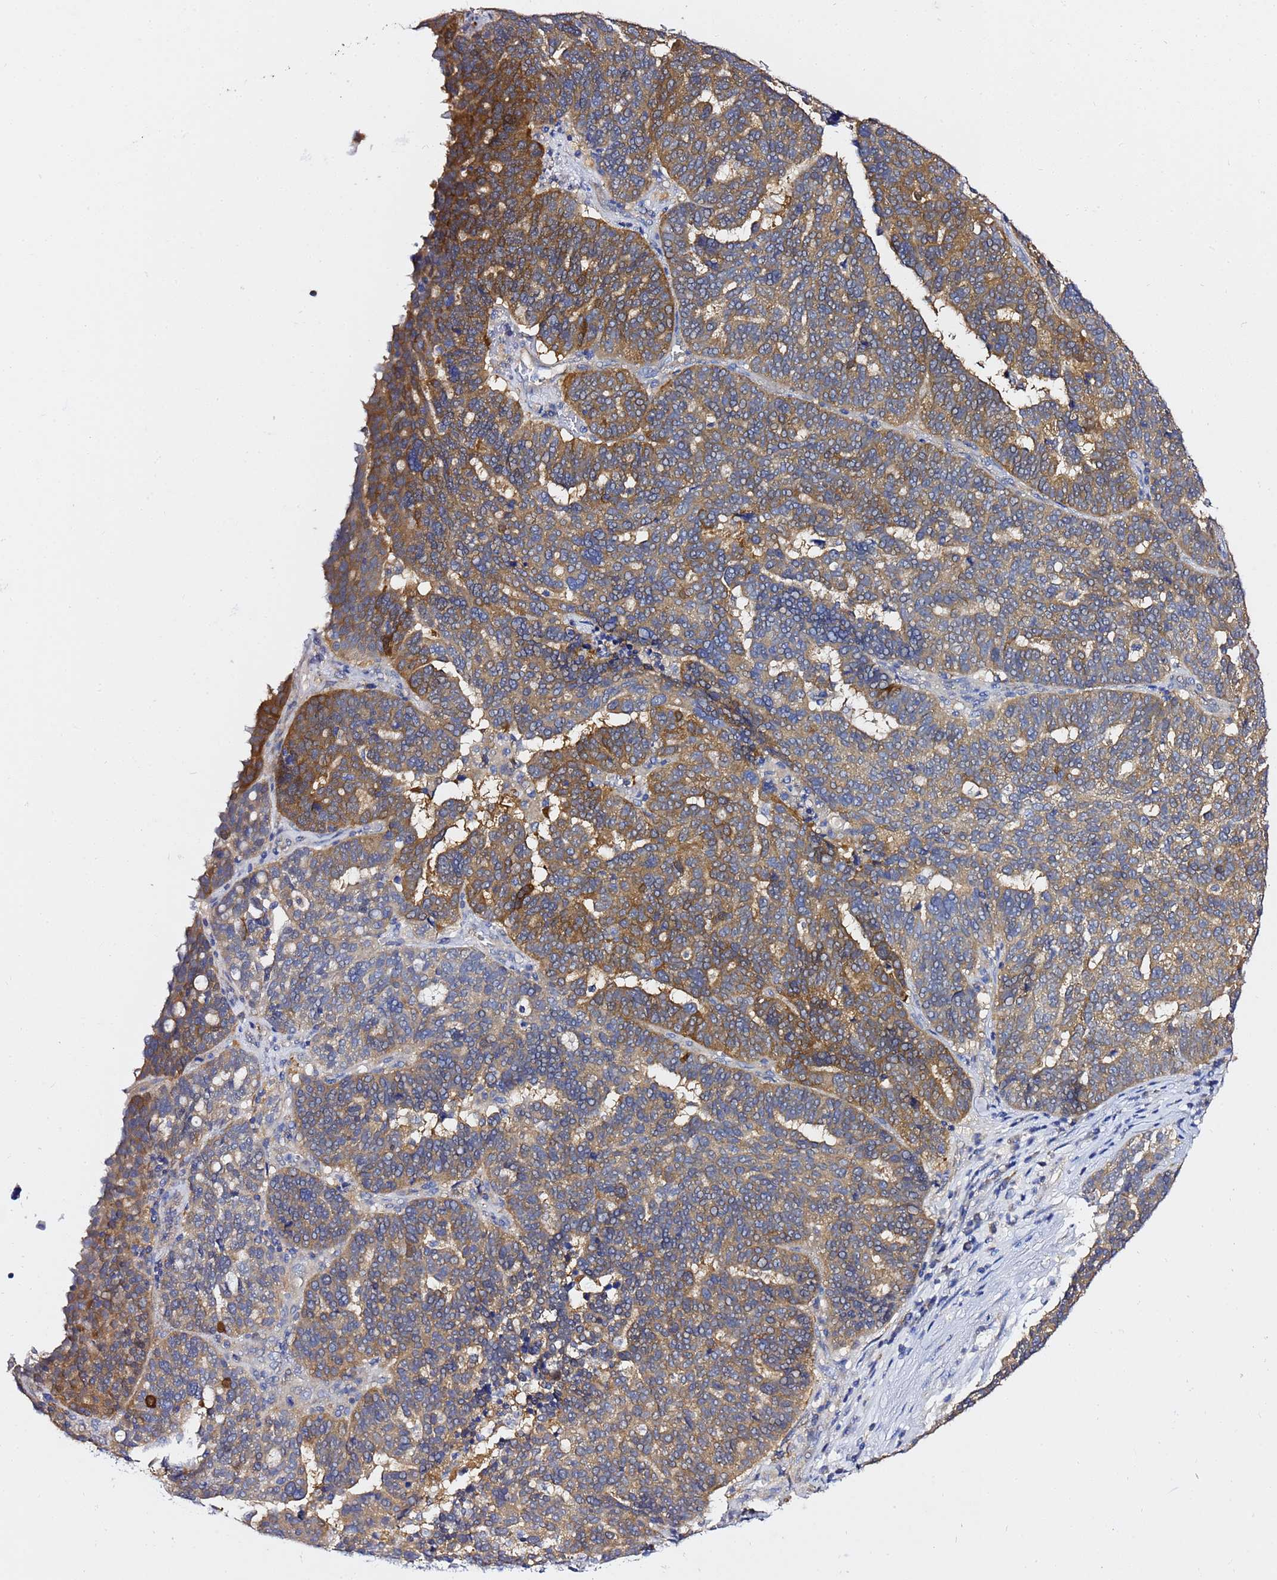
{"staining": {"intensity": "moderate", "quantity": ">75%", "location": "cytoplasmic/membranous"}, "tissue": "ovarian cancer", "cell_type": "Tumor cells", "image_type": "cancer", "snomed": [{"axis": "morphology", "description": "Cystadenocarcinoma, serous, NOS"}, {"axis": "topography", "description": "Ovary"}], "caption": "Immunohistochemical staining of ovarian cancer demonstrates medium levels of moderate cytoplasmic/membranous positivity in about >75% of tumor cells.", "gene": "LENG1", "patient": {"sex": "female", "age": 59}}